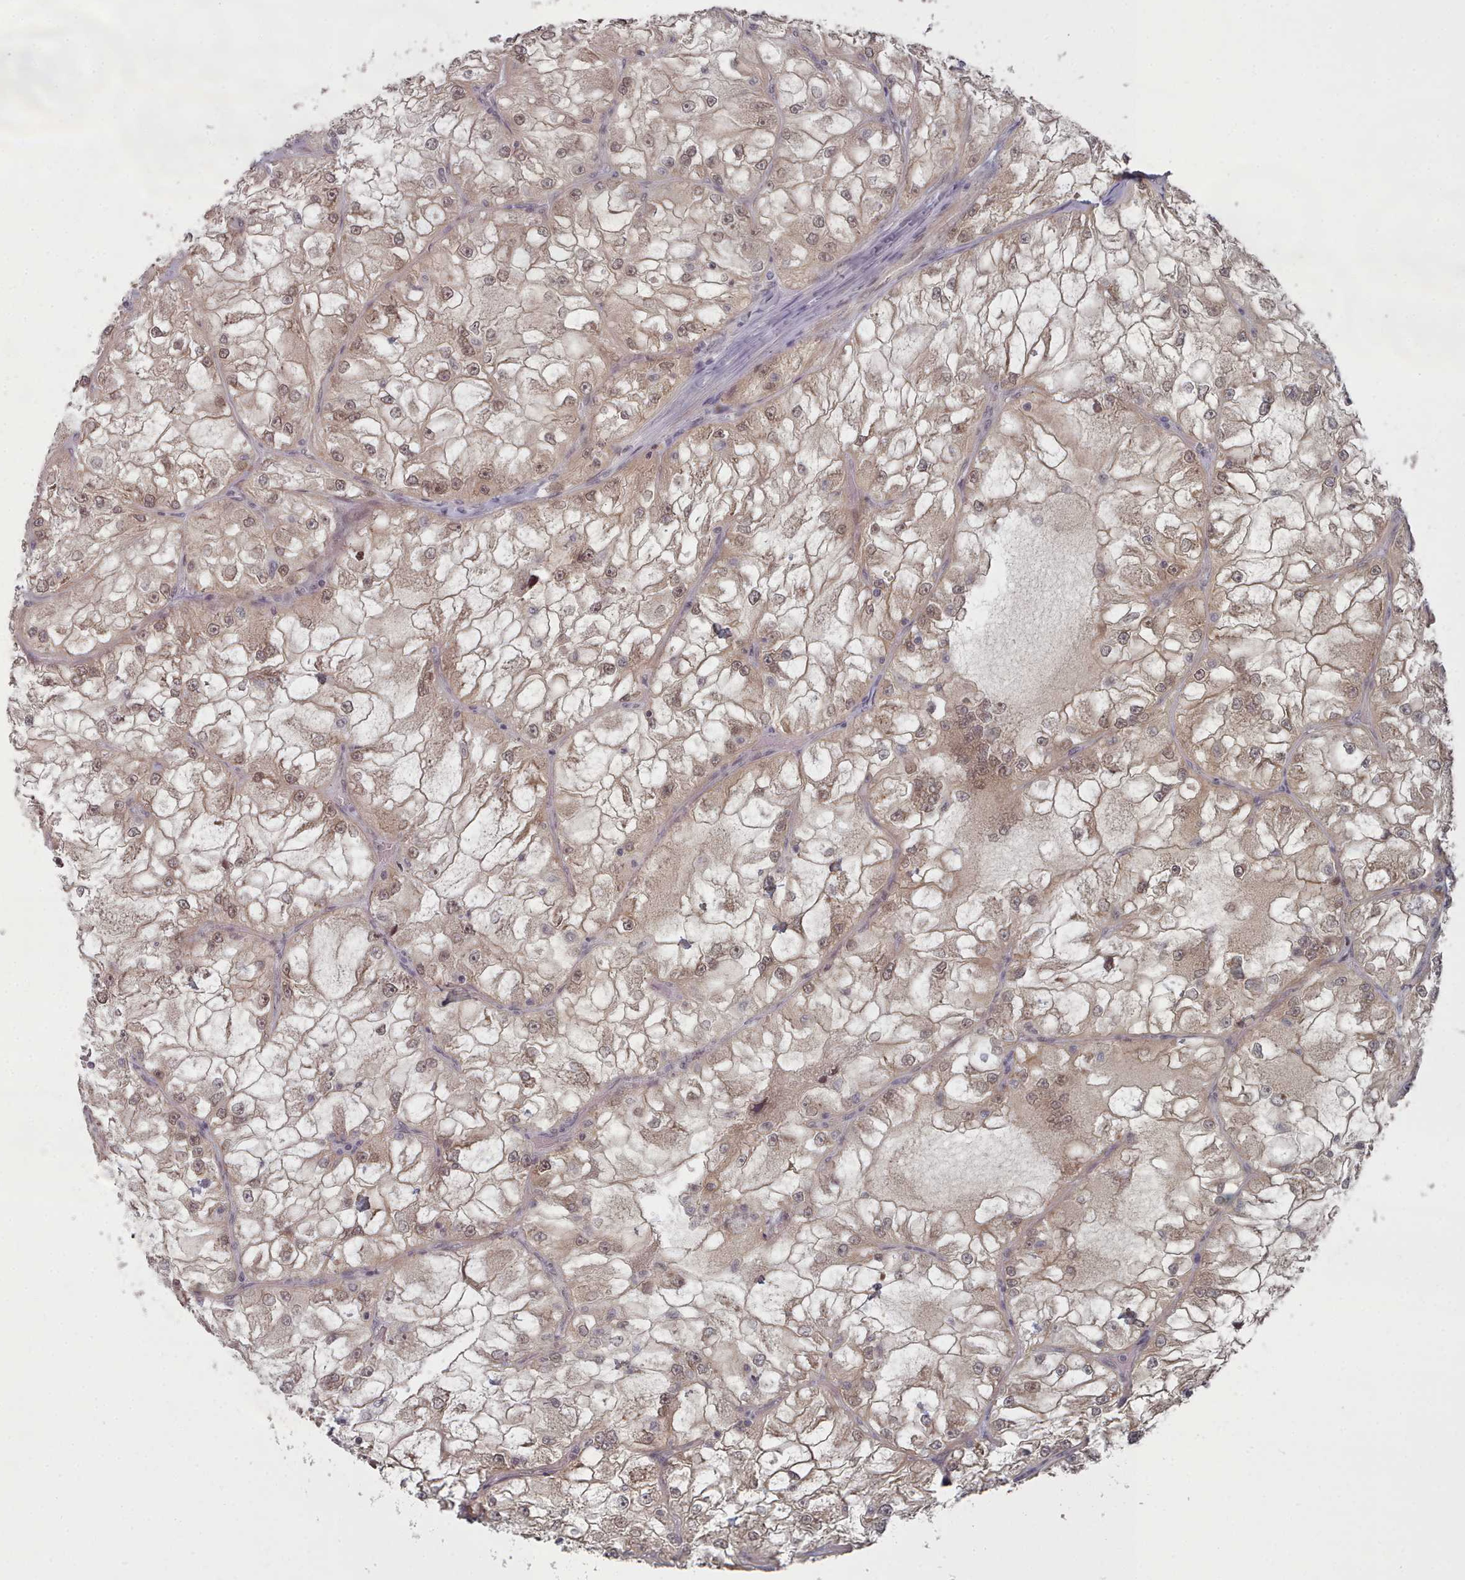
{"staining": {"intensity": "moderate", "quantity": ">75%", "location": "cytoplasmic/membranous,nuclear"}, "tissue": "renal cancer", "cell_type": "Tumor cells", "image_type": "cancer", "snomed": [{"axis": "morphology", "description": "Adenocarcinoma, NOS"}, {"axis": "topography", "description": "Kidney"}], "caption": "Renal cancer stained for a protein exhibits moderate cytoplasmic/membranous and nuclear positivity in tumor cells.", "gene": "HYAL3", "patient": {"sex": "female", "age": 72}}